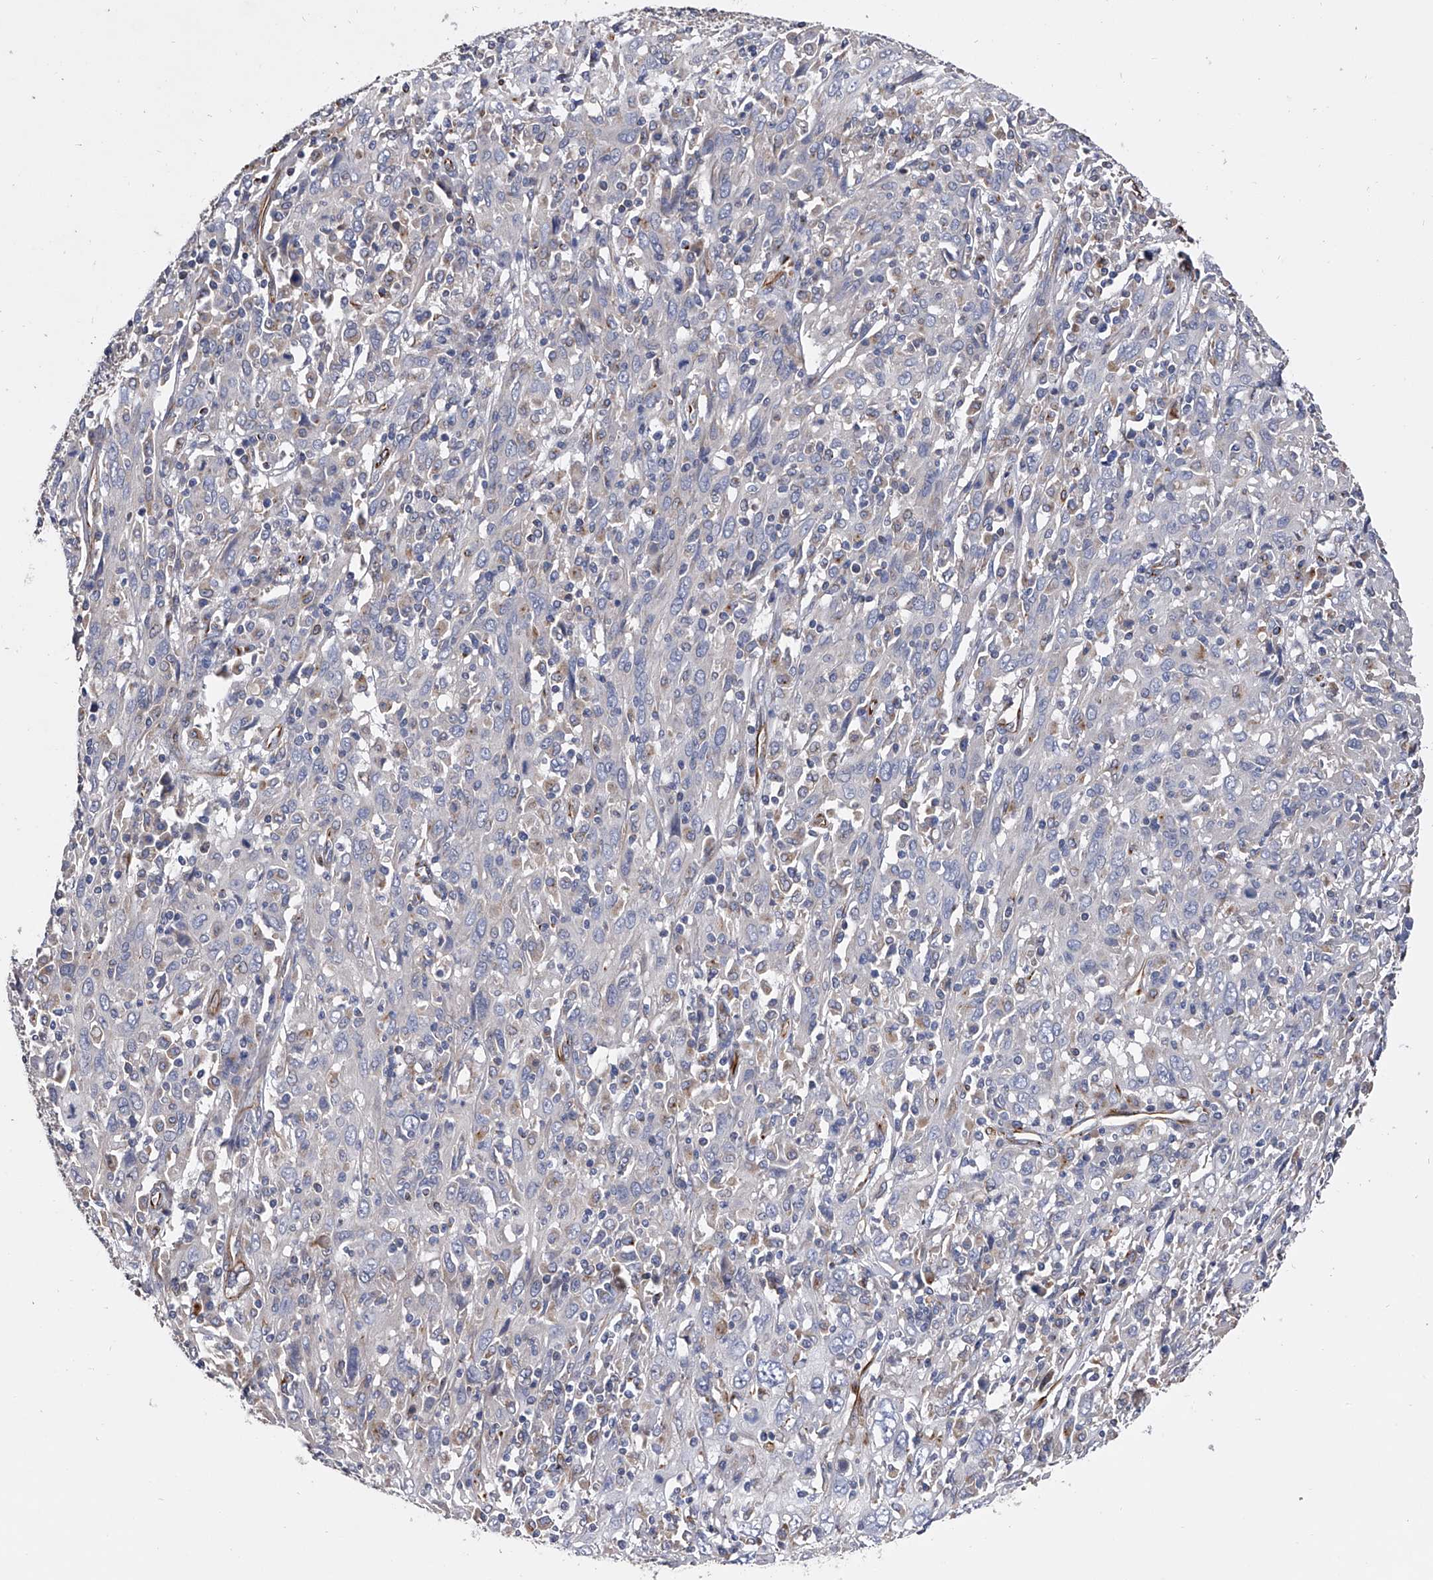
{"staining": {"intensity": "negative", "quantity": "none", "location": "none"}, "tissue": "cervical cancer", "cell_type": "Tumor cells", "image_type": "cancer", "snomed": [{"axis": "morphology", "description": "Squamous cell carcinoma, NOS"}, {"axis": "topography", "description": "Cervix"}], "caption": "A high-resolution photomicrograph shows immunohistochemistry staining of cervical cancer, which reveals no significant staining in tumor cells. (DAB immunohistochemistry with hematoxylin counter stain).", "gene": "EFCAB7", "patient": {"sex": "female", "age": 46}}